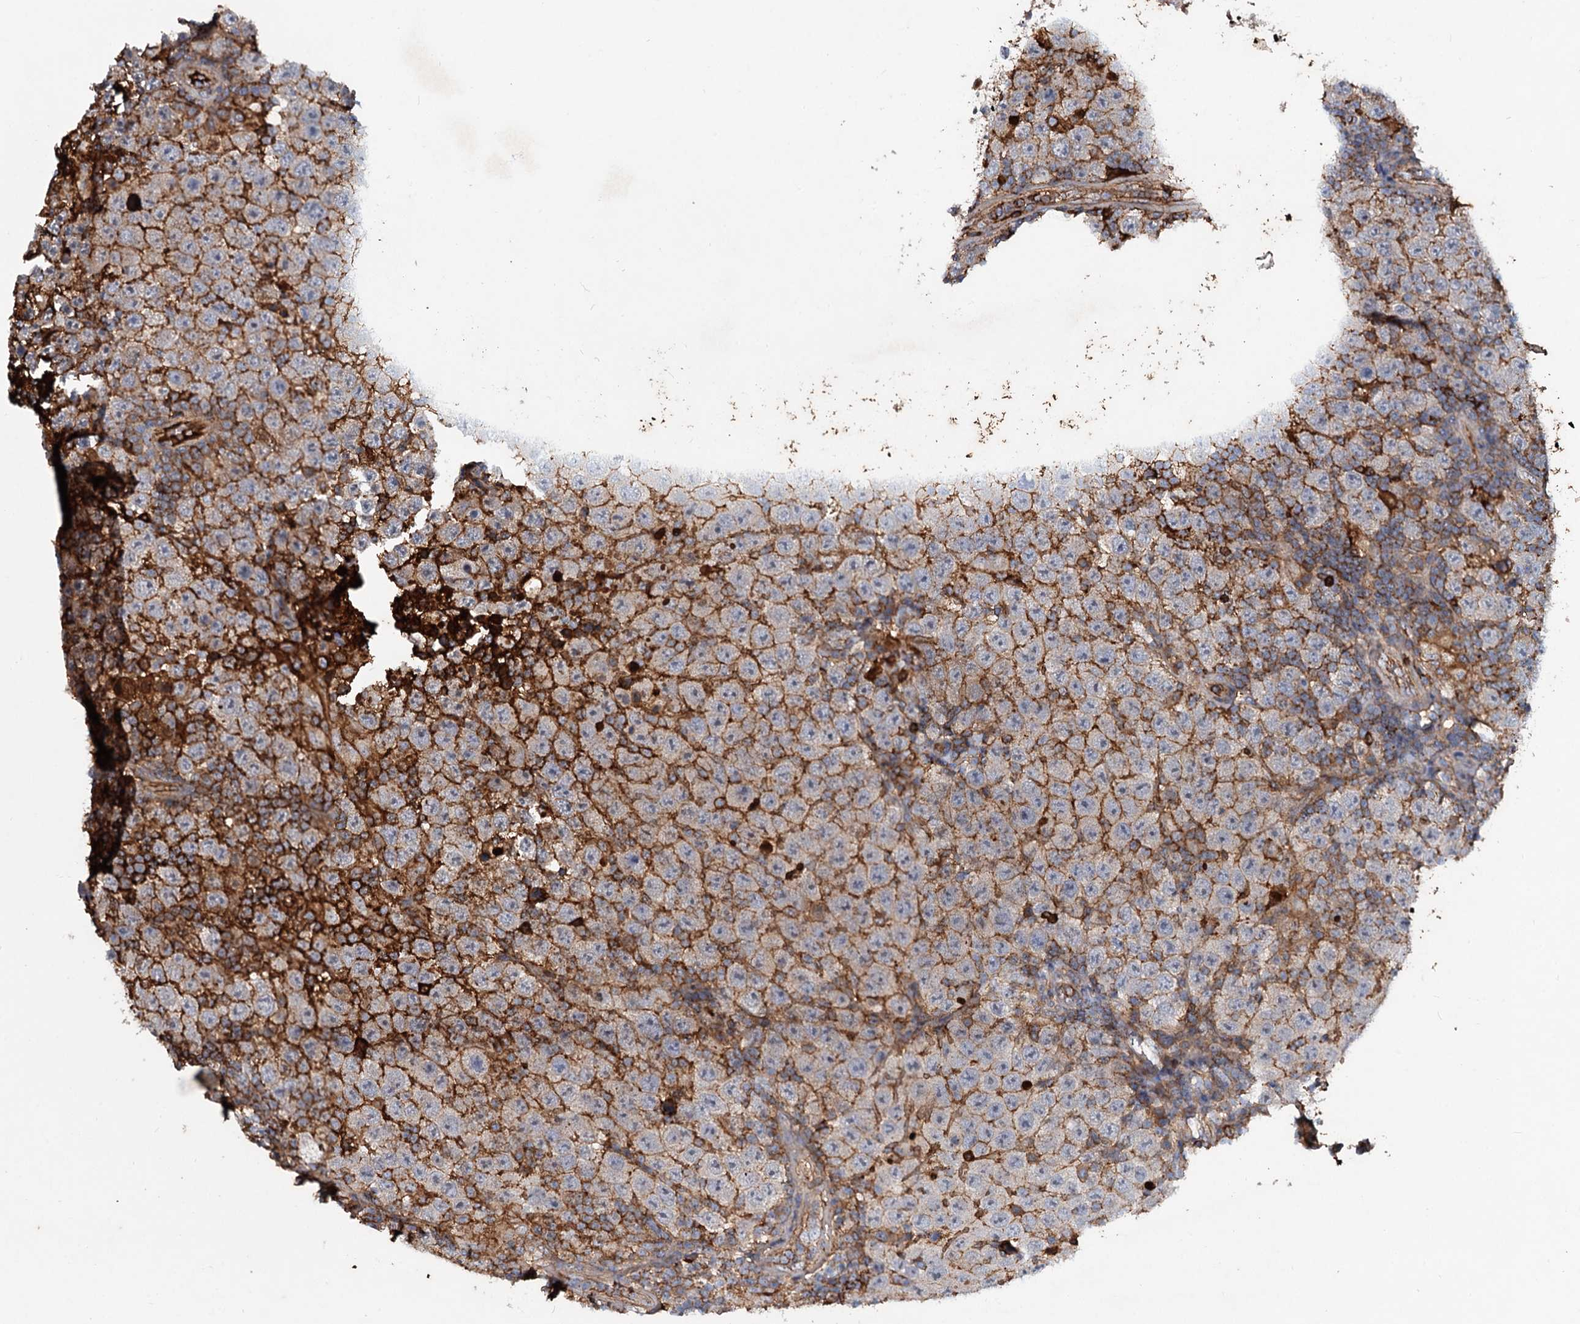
{"staining": {"intensity": "moderate", "quantity": "25%-75%", "location": "cytoplasmic/membranous"}, "tissue": "testis cancer", "cell_type": "Tumor cells", "image_type": "cancer", "snomed": [{"axis": "morphology", "description": "Normal tissue, NOS"}, {"axis": "morphology", "description": "Urothelial carcinoma, High grade"}, {"axis": "morphology", "description": "Seminoma, NOS"}, {"axis": "morphology", "description": "Carcinoma, Embryonal, NOS"}, {"axis": "topography", "description": "Urinary bladder"}, {"axis": "topography", "description": "Testis"}], "caption": "Moderate cytoplasmic/membranous protein staining is seen in approximately 25%-75% of tumor cells in urothelial carcinoma (high-grade) (testis).", "gene": "CHRD", "patient": {"sex": "male", "age": 41}}